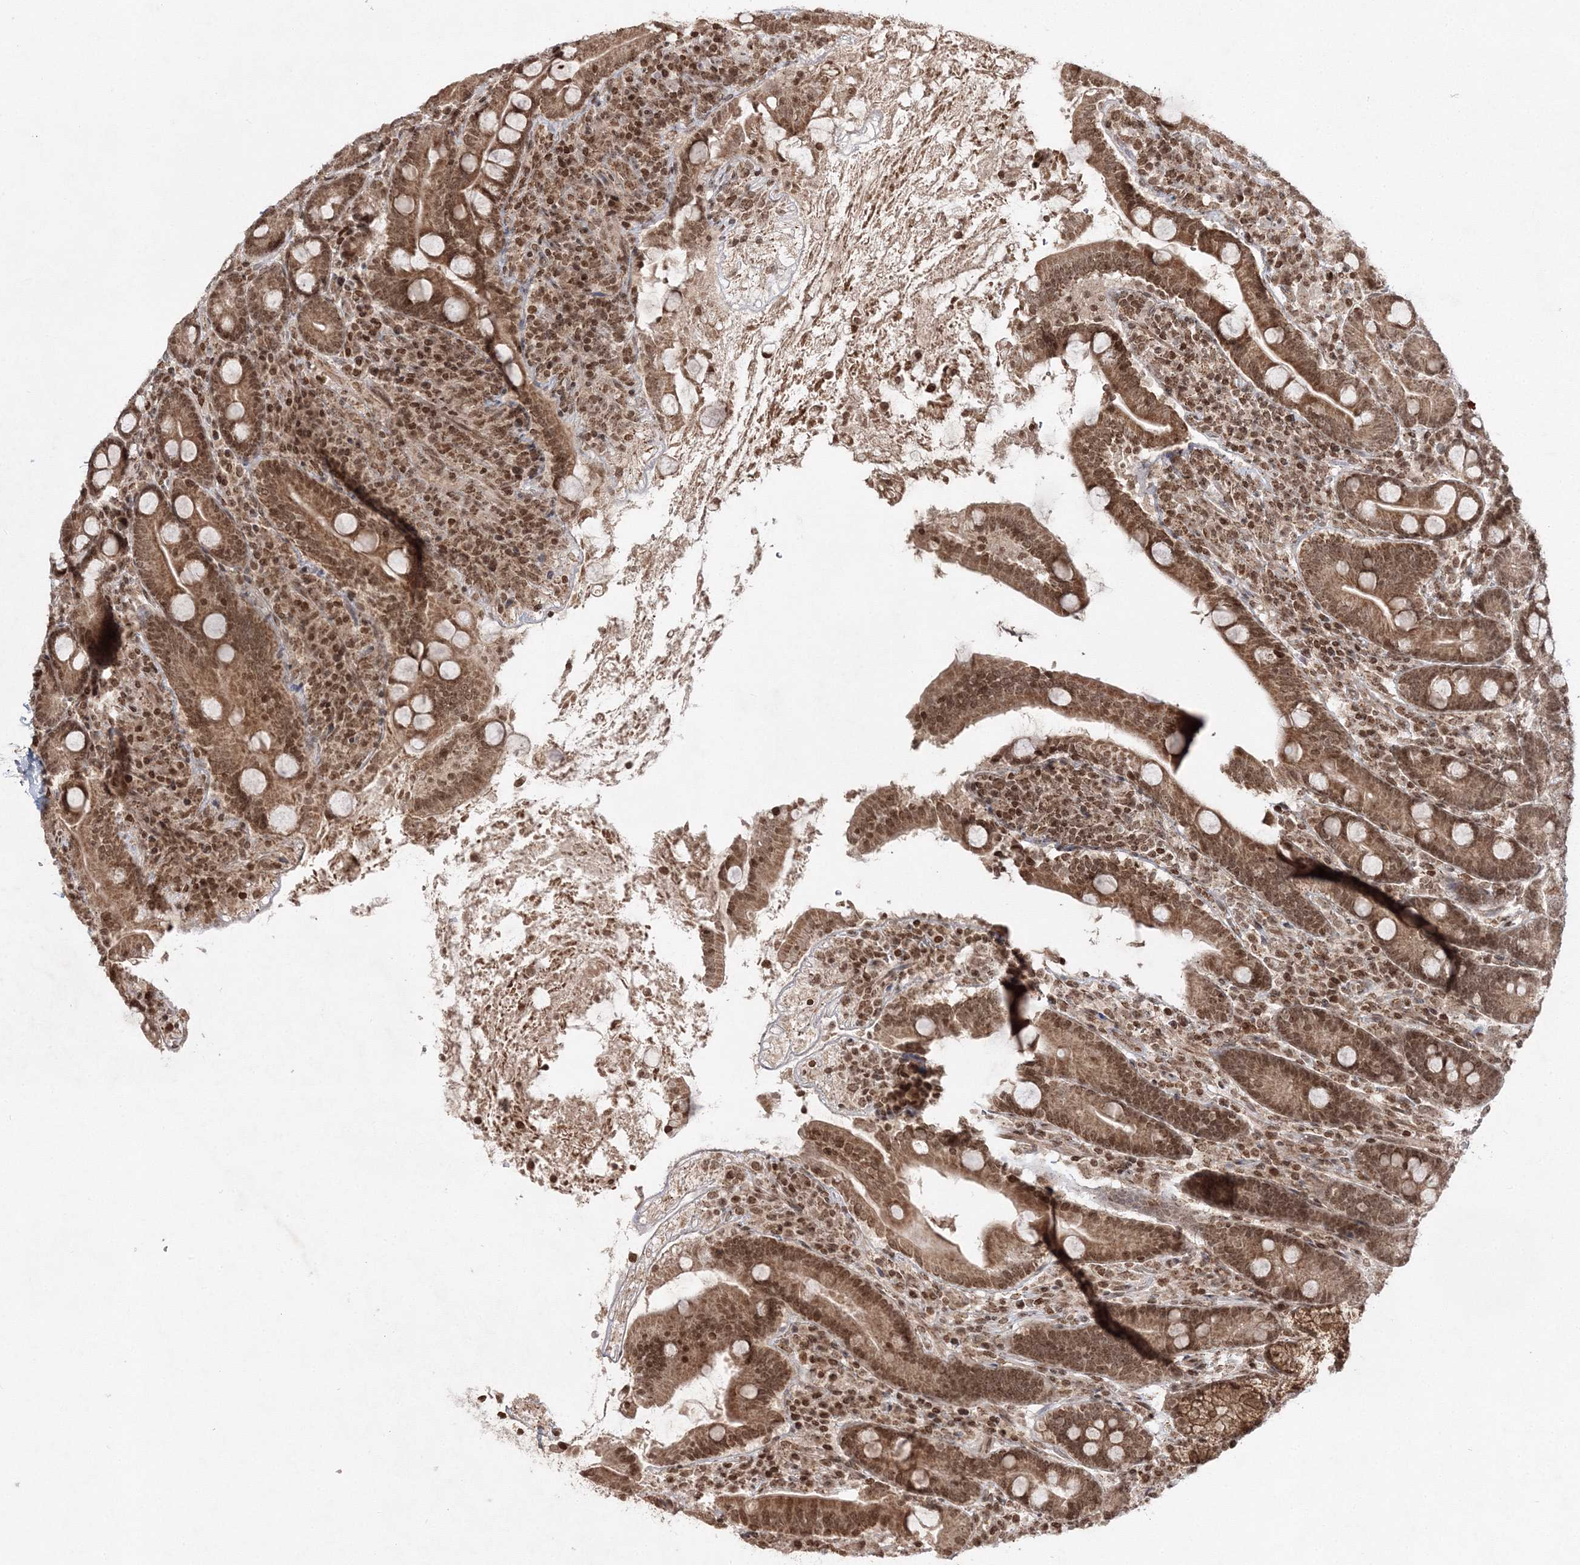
{"staining": {"intensity": "moderate", "quantity": ">75%", "location": "cytoplasmic/membranous,nuclear"}, "tissue": "duodenum", "cell_type": "Glandular cells", "image_type": "normal", "snomed": [{"axis": "morphology", "description": "Normal tissue, NOS"}, {"axis": "topography", "description": "Duodenum"}], "caption": "Protein staining of normal duodenum exhibits moderate cytoplasmic/membranous,nuclear expression in about >75% of glandular cells.", "gene": "CARM1", "patient": {"sex": "male", "age": 35}}